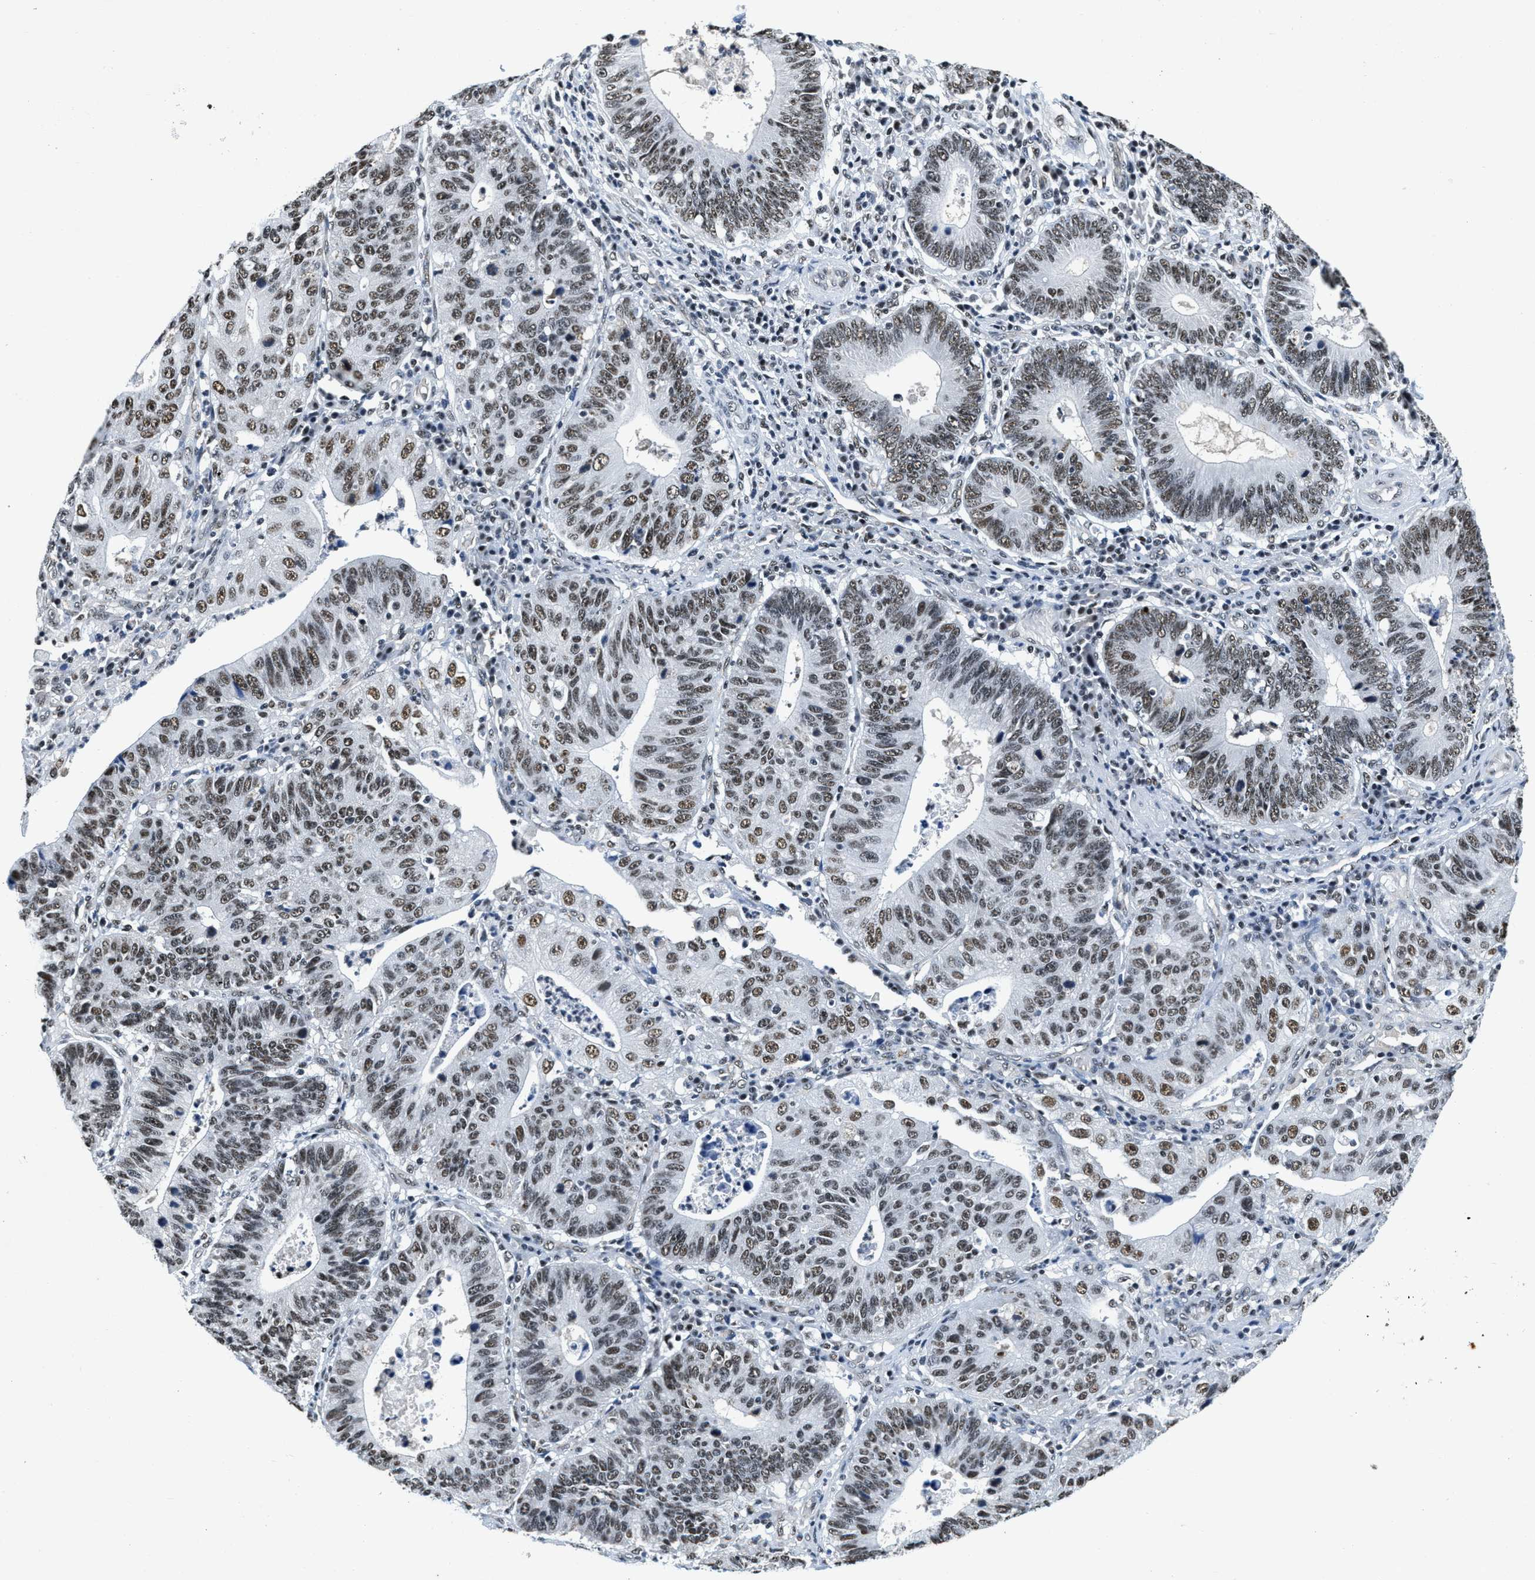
{"staining": {"intensity": "weak", "quantity": ">75%", "location": "nuclear"}, "tissue": "stomach cancer", "cell_type": "Tumor cells", "image_type": "cancer", "snomed": [{"axis": "morphology", "description": "Adenocarcinoma, NOS"}, {"axis": "topography", "description": "Stomach"}], "caption": "The micrograph exhibits staining of stomach cancer (adenocarcinoma), revealing weak nuclear protein positivity (brown color) within tumor cells.", "gene": "CCNE1", "patient": {"sex": "male", "age": 59}}